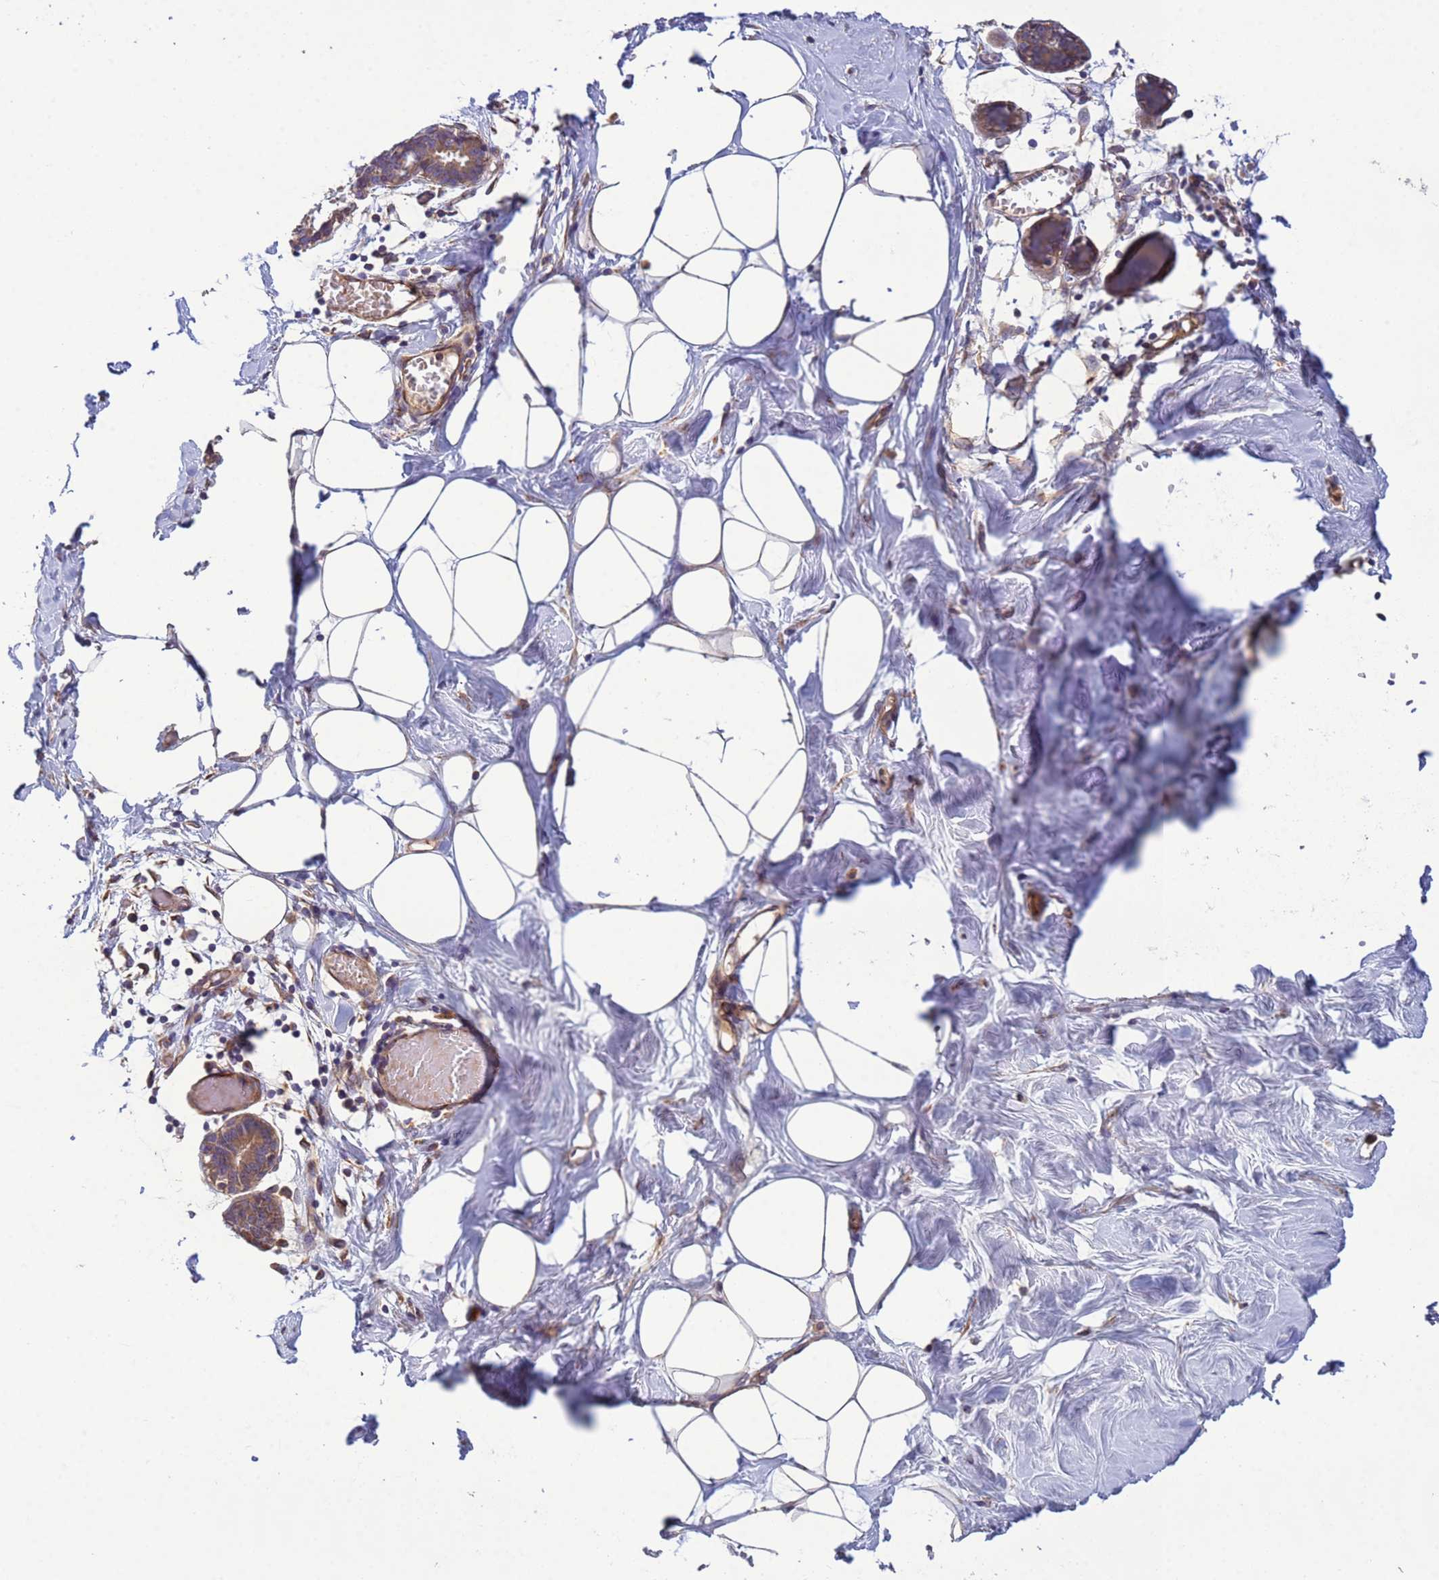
{"staining": {"intensity": "weak", "quantity": "25%-75%", "location": "cytoplasmic/membranous"}, "tissue": "breast", "cell_type": "Adipocytes", "image_type": "normal", "snomed": [{"axis": "morphology", "description": "Normal tissue, NOS"}, {"axis": "topography", "description": "Breast"}], "caption": "Normal breast shows weak cytoplasmic/membranous positivity in approximately 25%-75% of adipocytes, visualized by immunohistochemistry.", "gene": "RAB10", "patient": {"sex": "female", "age": 27}}